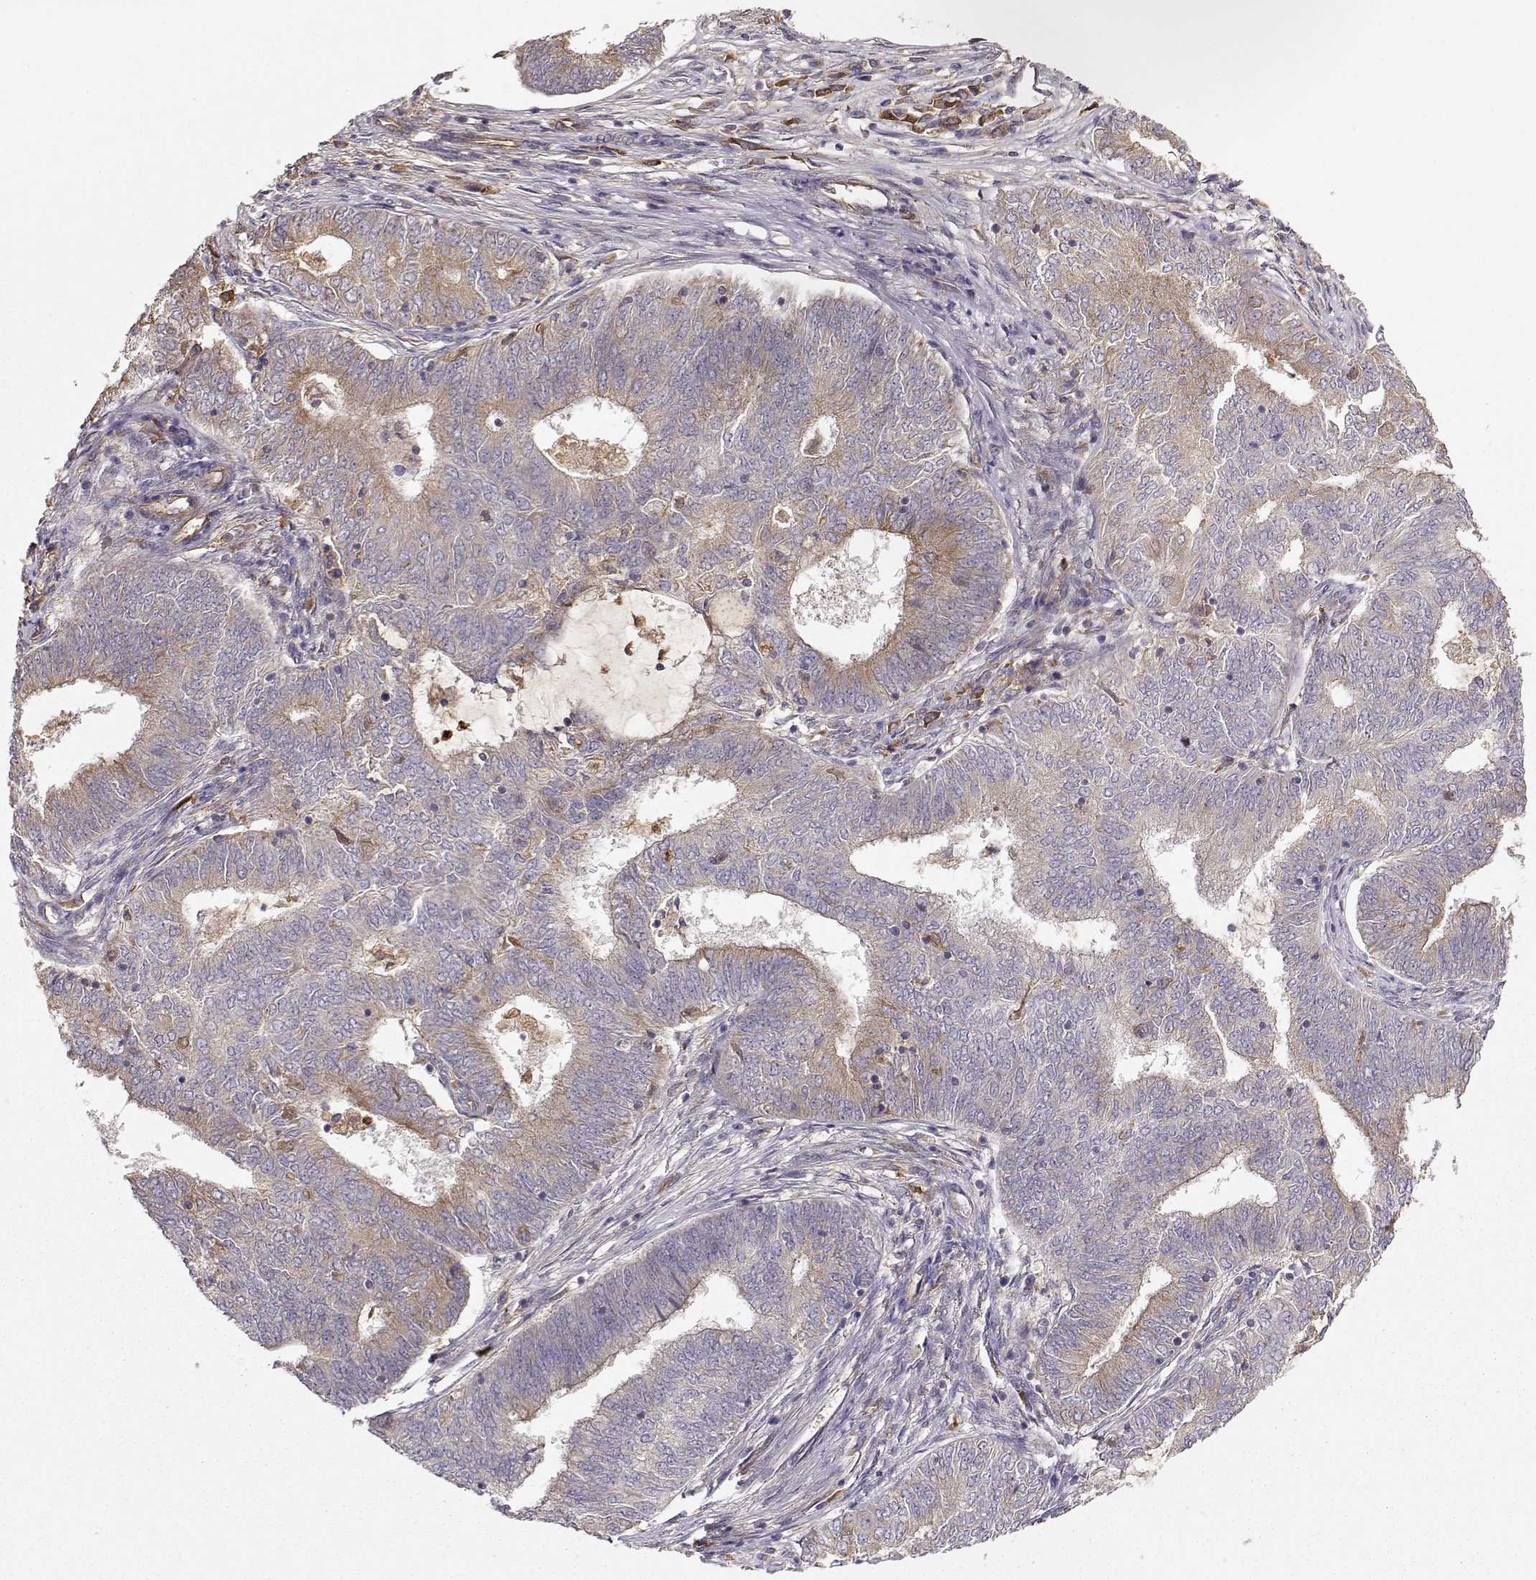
{"staining": {"intensity": "moderate", "quantity": "25%-75%", "location": "cytoplasmic/membranous"}, "tissue": "endometrial cancer", "cell_type": "Tumor cells", "image_type": "cancer", "snomed": [{"axis": "morphology", "description": "Adenocarcinoma, NOS"}, {"axis": "topography", "description": "Endometrium"}], "caption": "A brown stain highlights moderate cytoplasmic/membranous staining of a protein in human endometrial cancer (adenocarcinoma) tumor cells.", "gene": "ARHGEF2", "patient": {"sex": "female", "age": 62}}